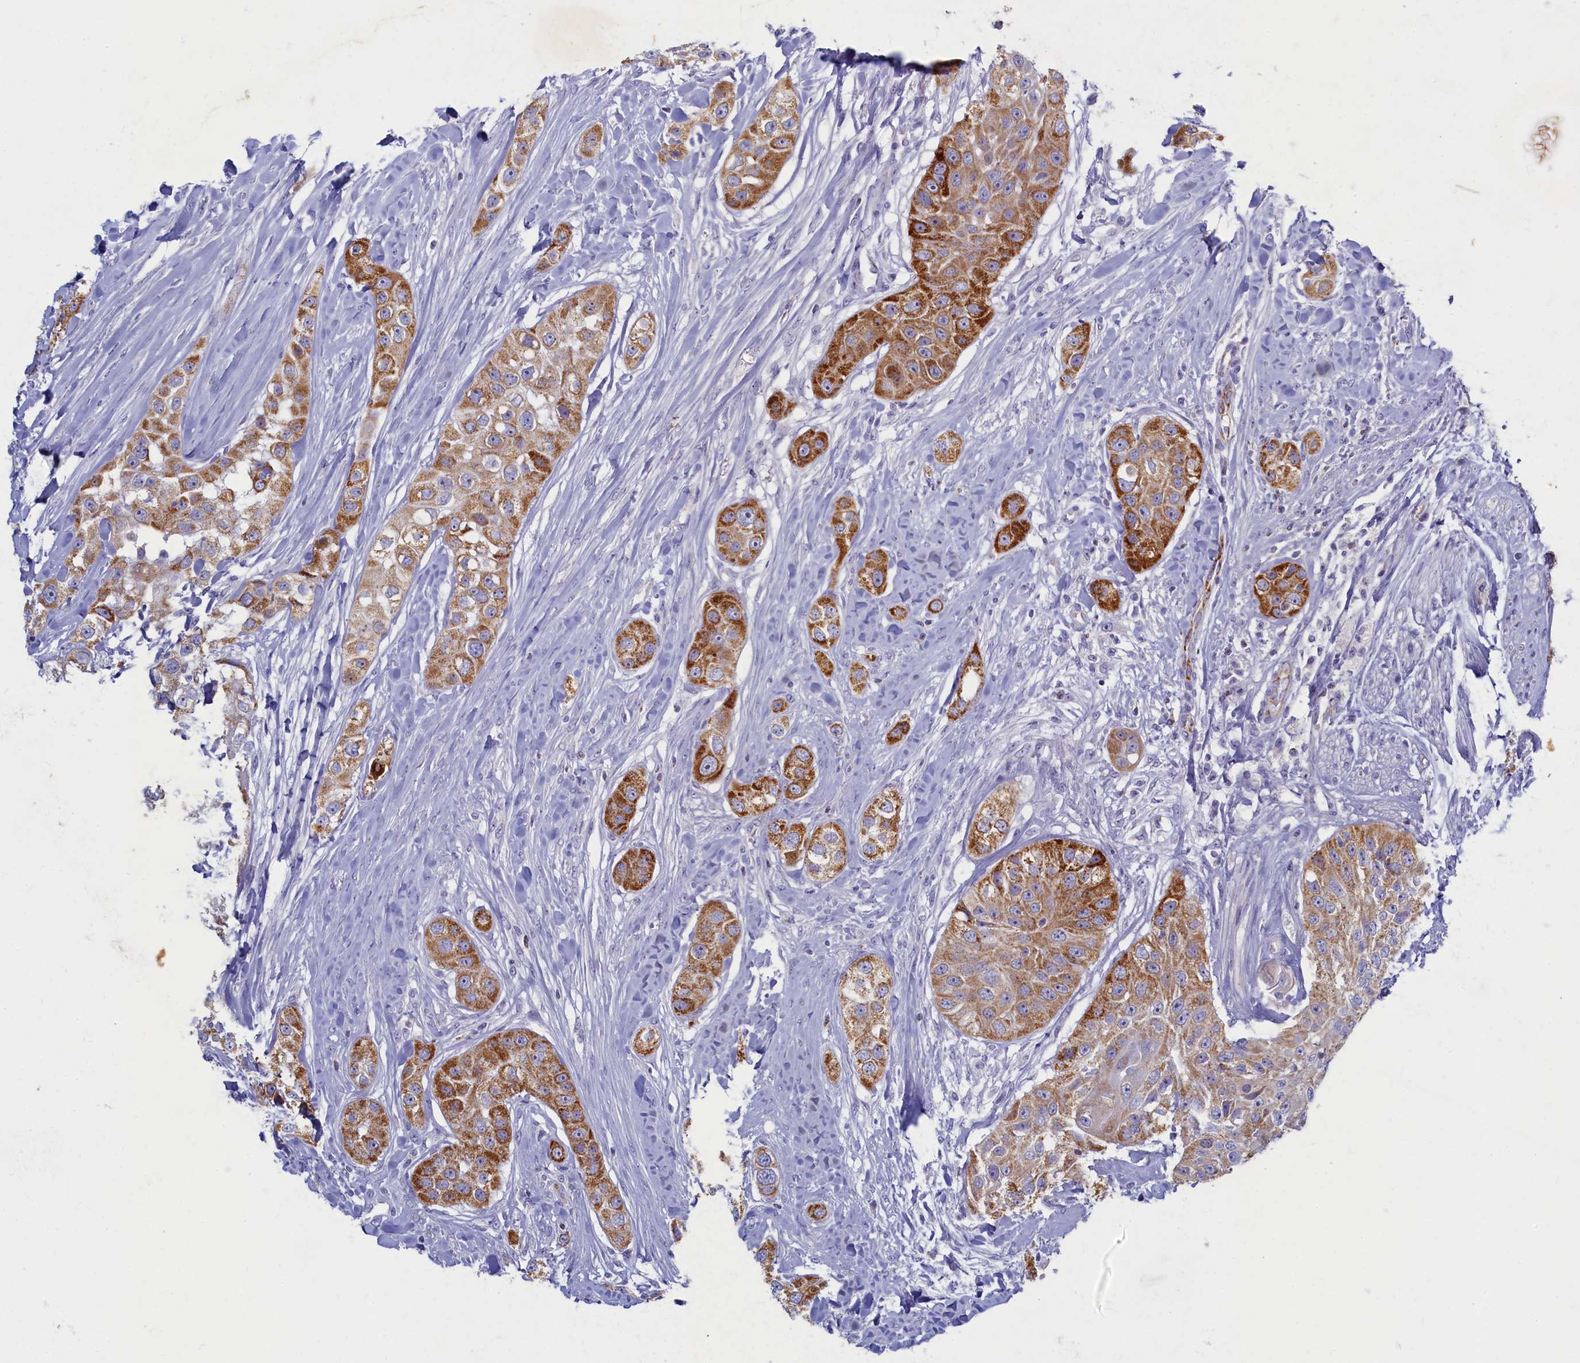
{"staining": {"intensity": "moderate", "quantity": ">75%", "location": "cytoplasmic/membranous"}, "tissue": "head and neck cancer", "cell_type": "Tumor cells", "image_type": "cancer", "snomed": [{"axis": "morphology", "description": "Normal tissue, NOS"}, {"axis": "morphology", "description": "Squamous cell carcinoma, NOS"}, {"axis": "topography", "description": "Skeletal muscle"}, {"axis": "topography", "description": "Head-Neck"}], "caption": "Protein expression analysis of head and neck squamous cell carcinoma exhibits moderate cytoplasmic/membranous positivity in about >75% of tumor cells. The staining was performed using DAB (3,3'-diaminobenzidine), with brown indicating positive protein expression. Nuclei are stained blue with hematoxylin.", "gene": "OCIAD2", "patient": {"sex": "male", "age": 51}}